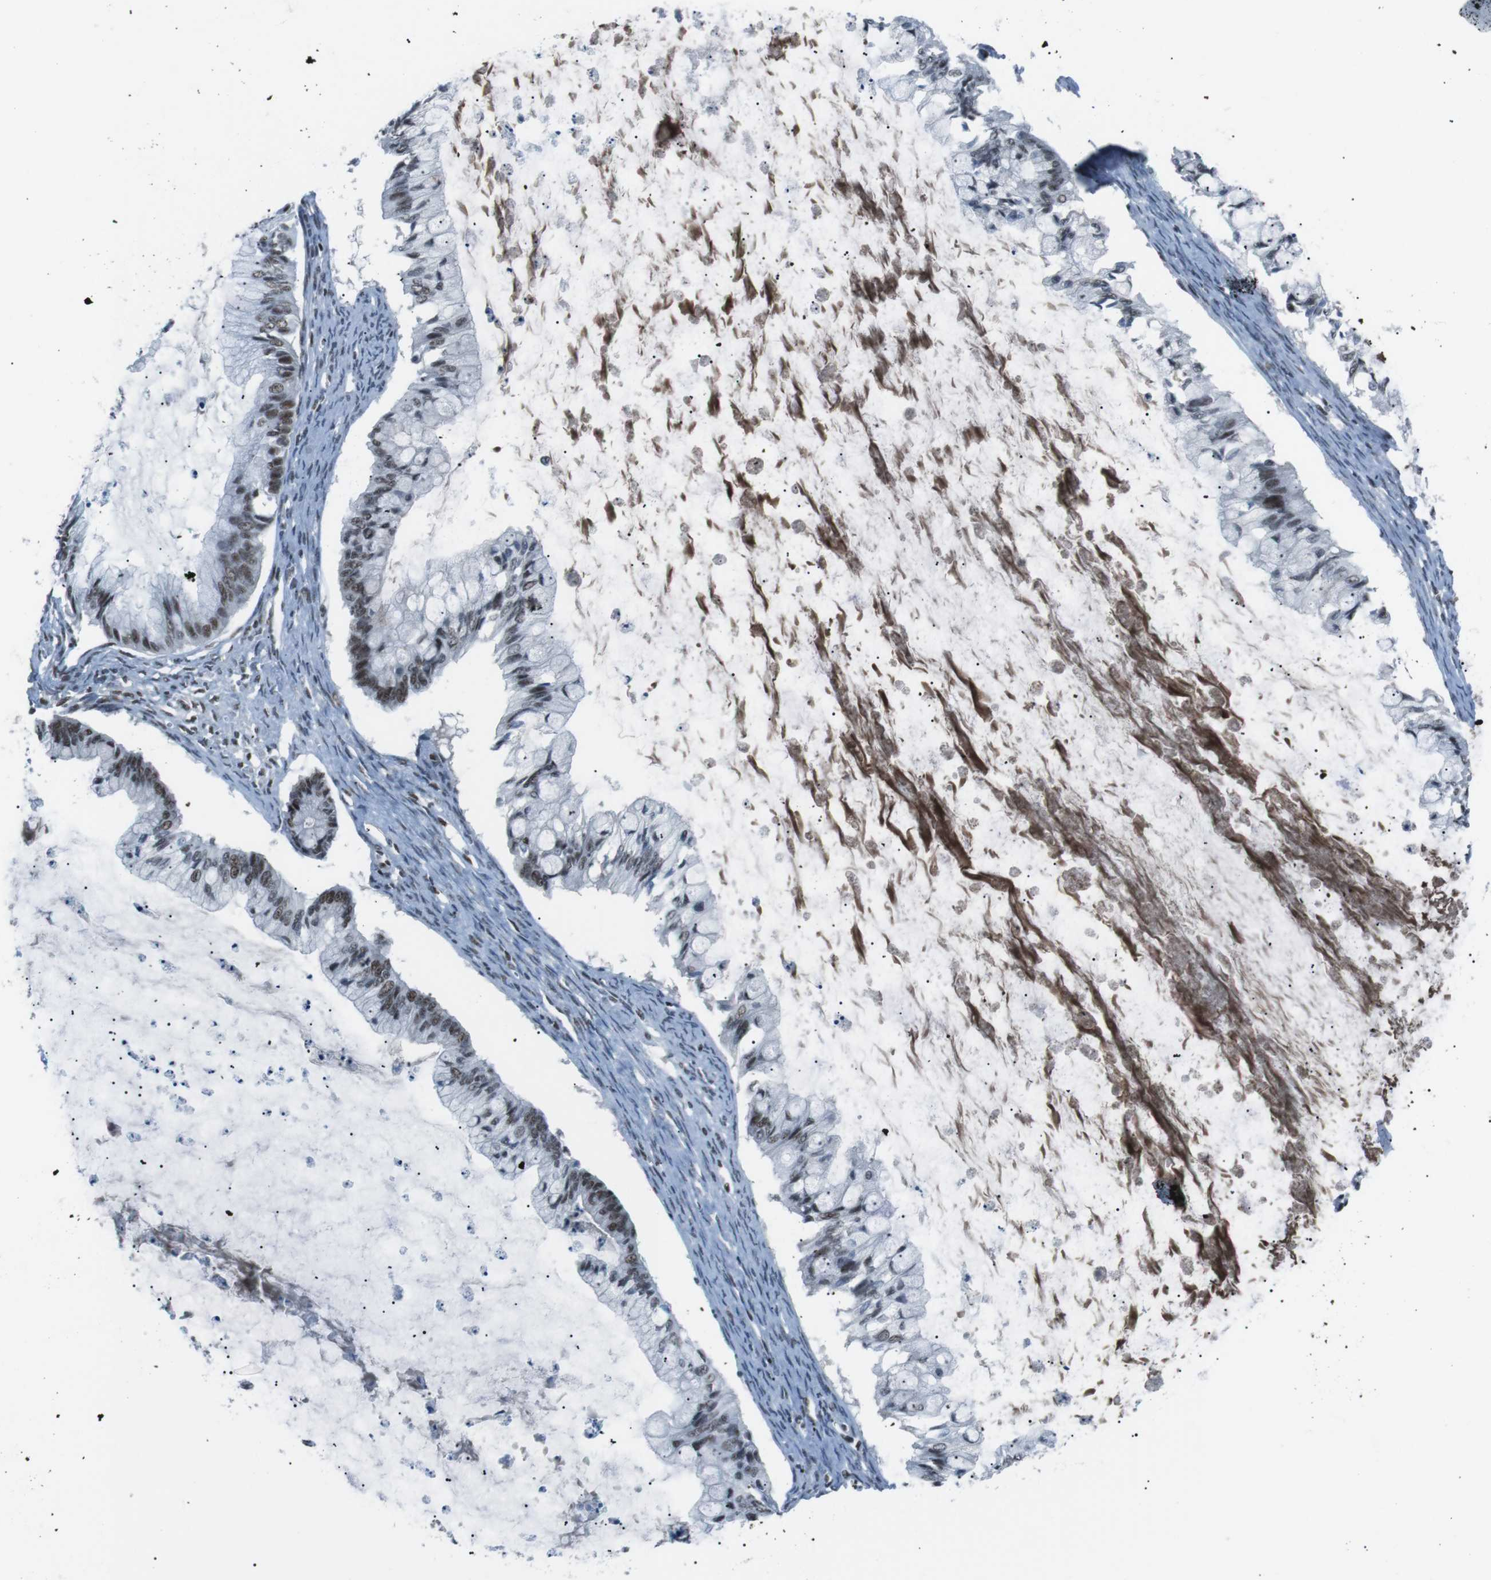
{"staining": {"intensity": "moderate", "quantity": ">75%", "location": "nuclear"}, "tissue": "ovarian cancer", "cell_type": "Tumor cells", "image_type": "cancer", "snomed": [{"axis": "morphology", "description": "Cystadenocarcinoma, mucinous, NOS"}, {"axis": "topography", "description": "Ovary"}], "caption": "A histopathology image showing moderate nuclear staining in about >75% of tumor cells in ovarian cancer, as visualized by brown immunohistochemical staining.", "gene": "TAF1", "patient": {"sex": "female", "age": 57}}